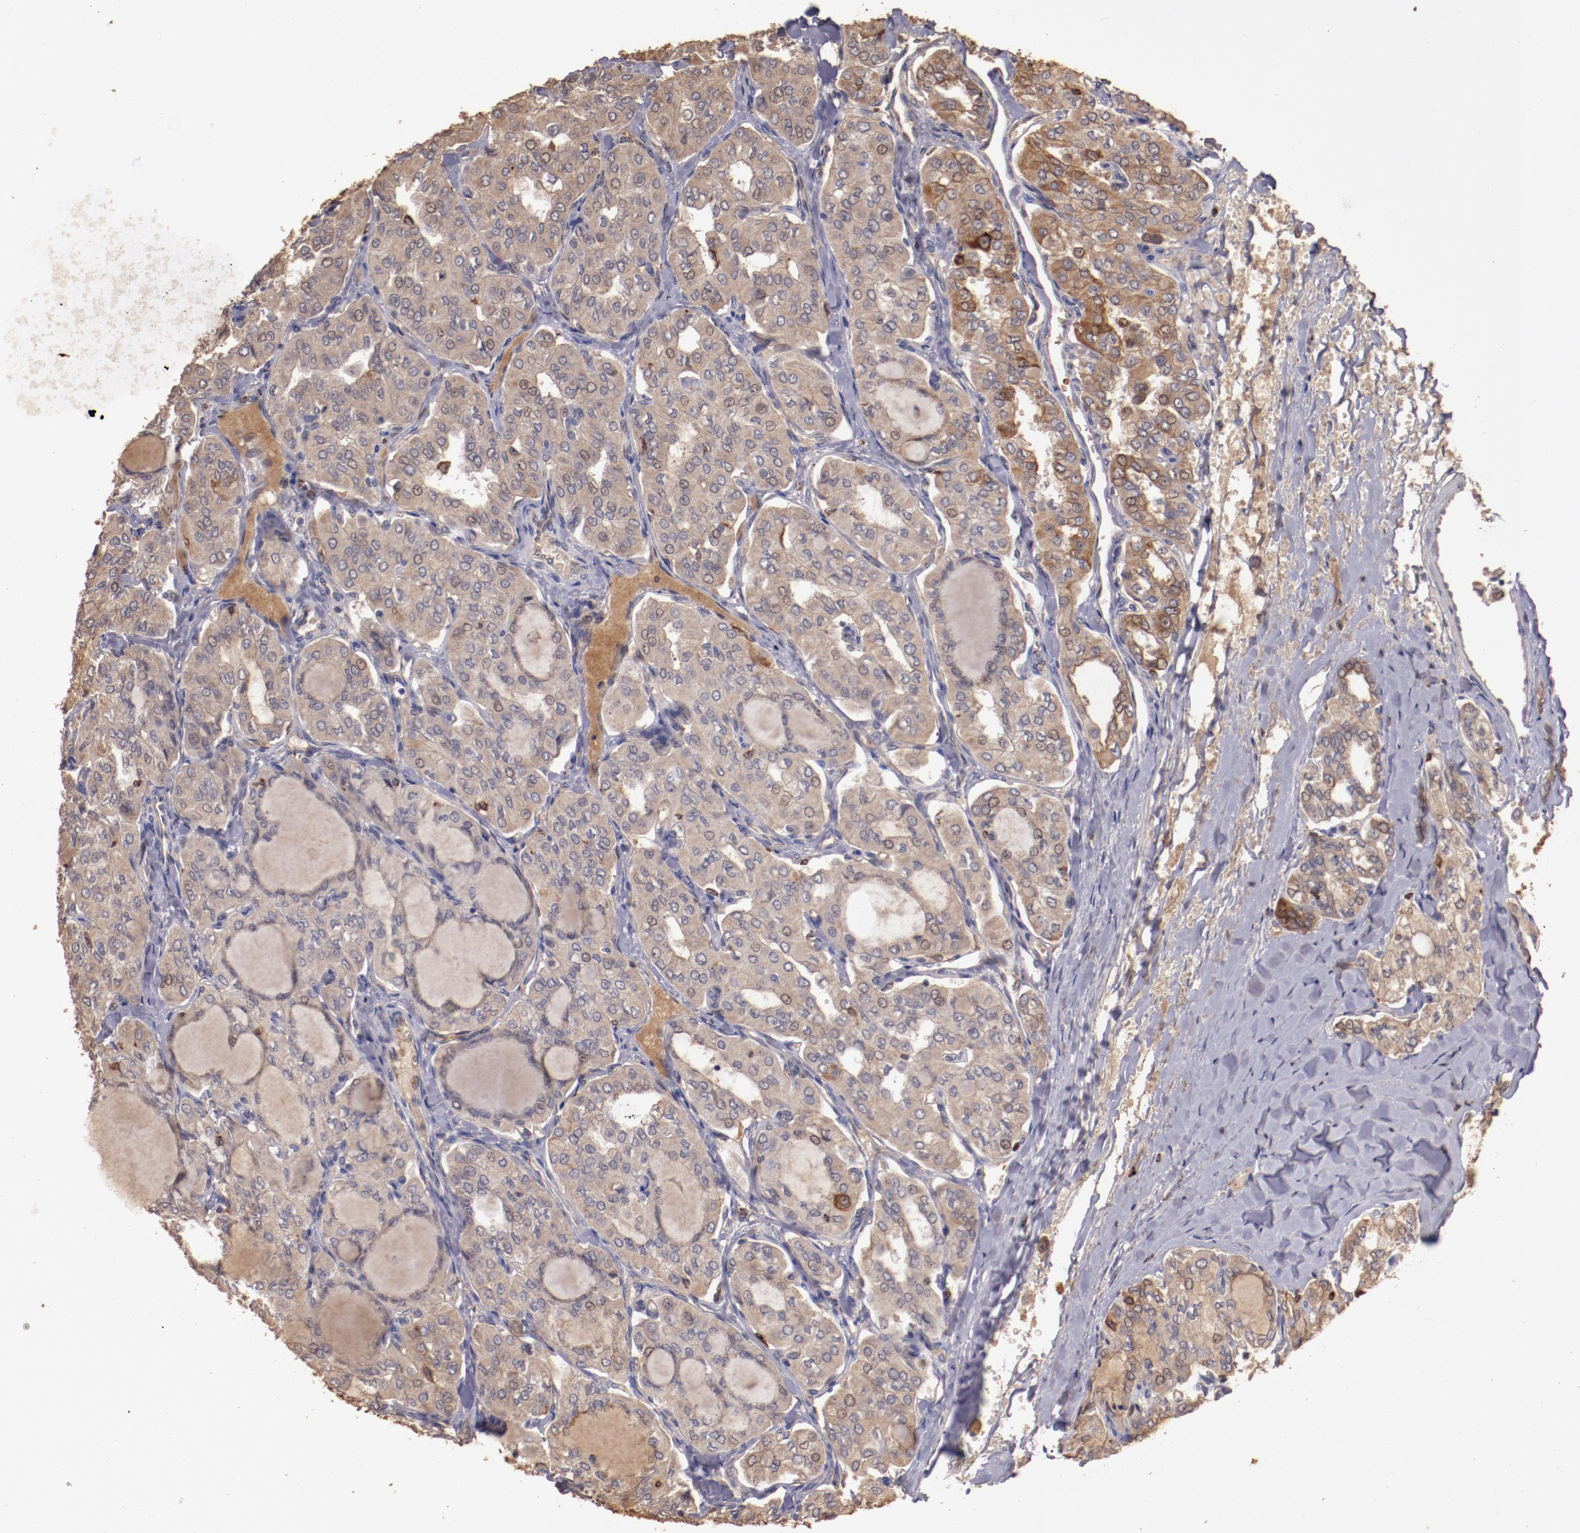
{"staining": {"intensity": "moderate", "quantity": ">75%", "location": "cytoplasmic/membranous"}, "tissue": "thyroid cancer", "cell_type": "Tumor cells", "image_type": "cancer", "snomed": [{"axis": "morphology", "description": "Papillary adenocarcinoma, NOS"}, {"axis": "topography", "description": "Thyroid gland"}], "caption": "IHC (DAB) staining of human papillary adenocarcinoma (thyroid) demonstrates moderate cytoplasmic/membranous protein staining in approximately >75% of tumor cells.", "gene": "SRRD", "patient": {"sex": "male", "age": 20}}